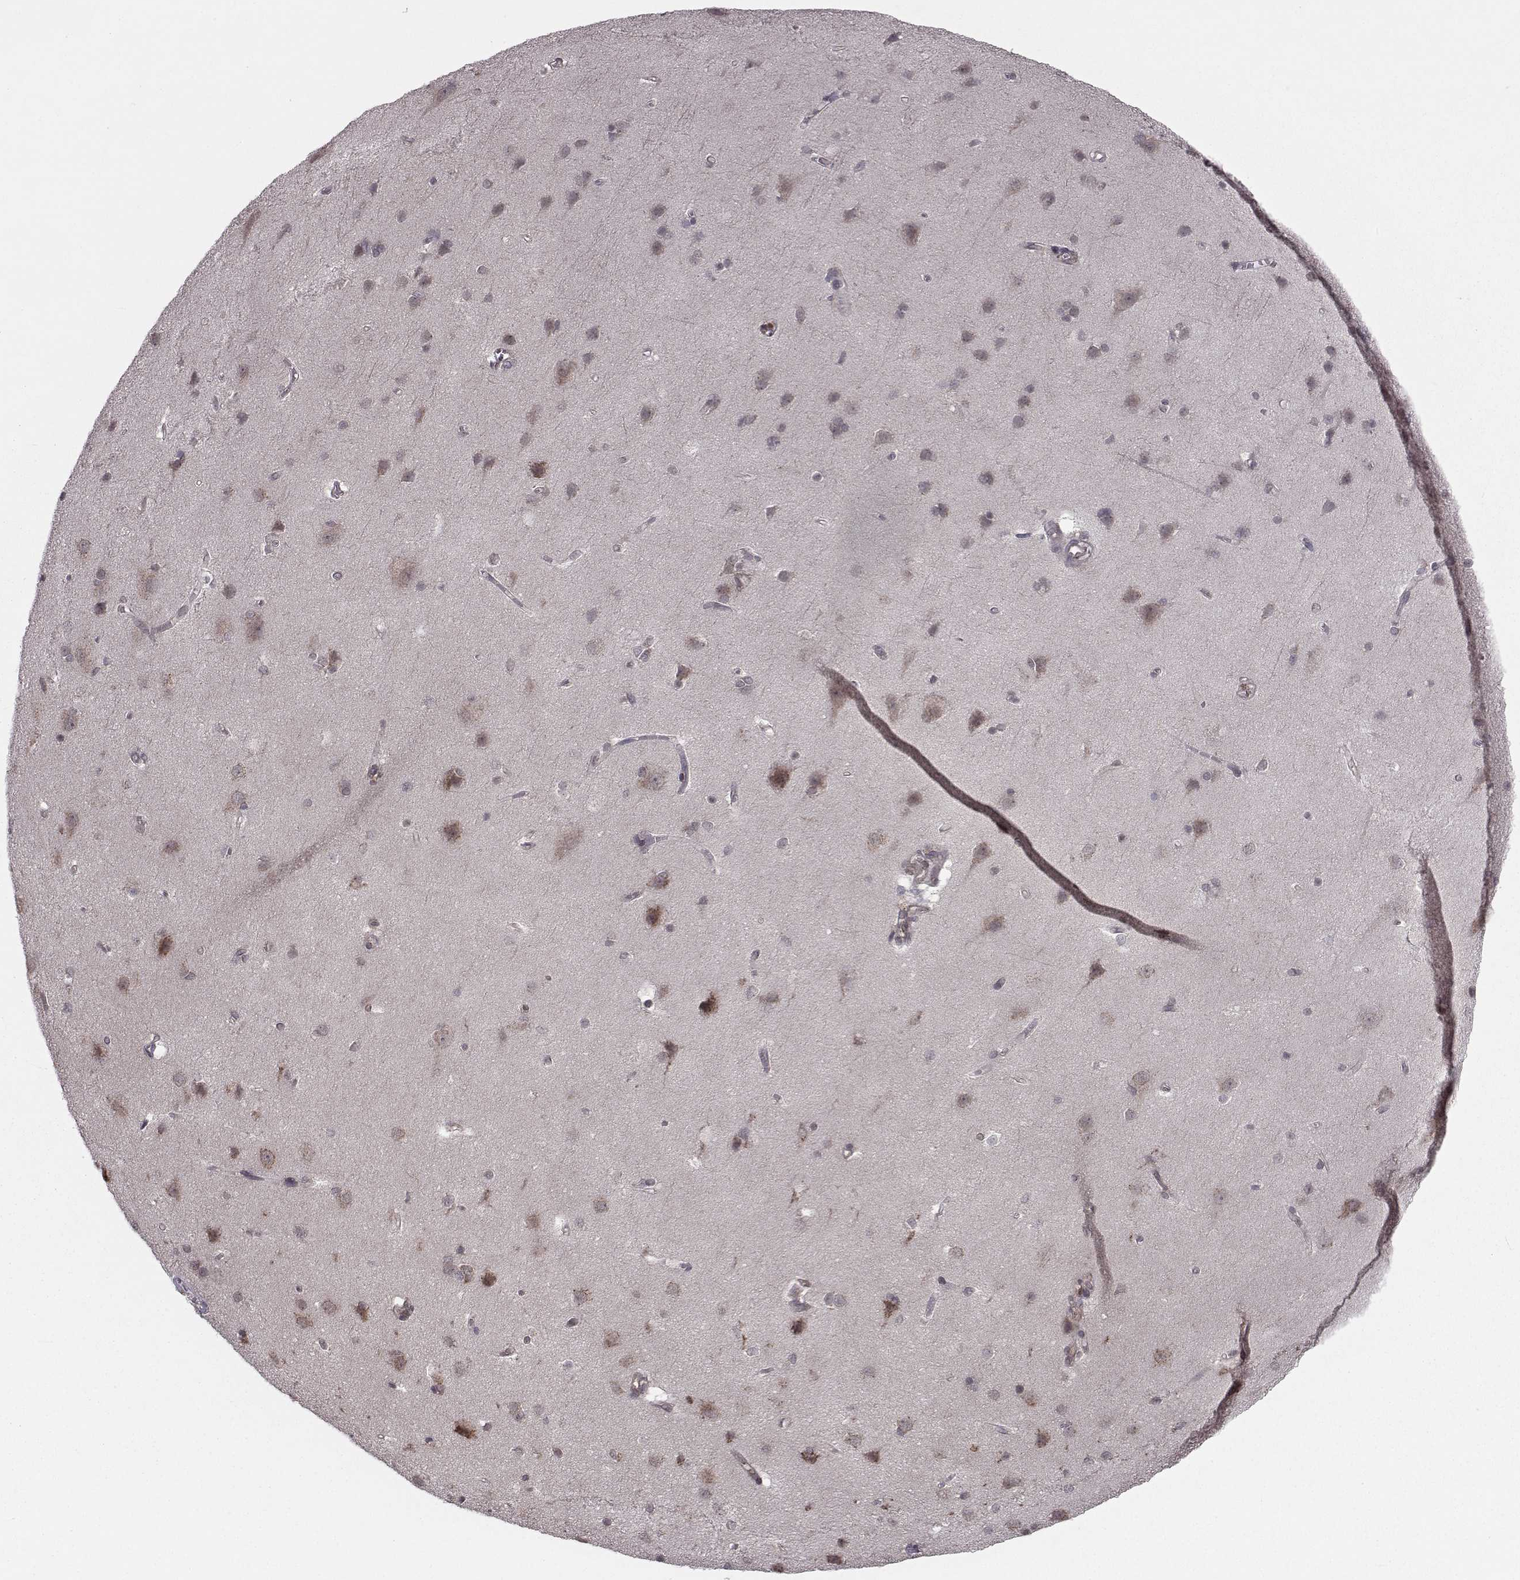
{"staining": {"intensity": "negative", "quantity": "none", "location": "none"}, "tissue": "cerebral cortex", "cell_type": "Endothelial cells", "image_type": "normal", "snomed": [{"axis": "morphology", "description": "Normal tissue, NOS"}, {"axis": "topography", "description": "Cerebral cortex"}], "caption": "Immunohistochemistry image of unremarkable human cerebral cortex stained for a protein (brown), which demonstrates no positivity in endothelial cells.", "gene": "PKN2", "patient": {"sex": "male", "age": 37}}